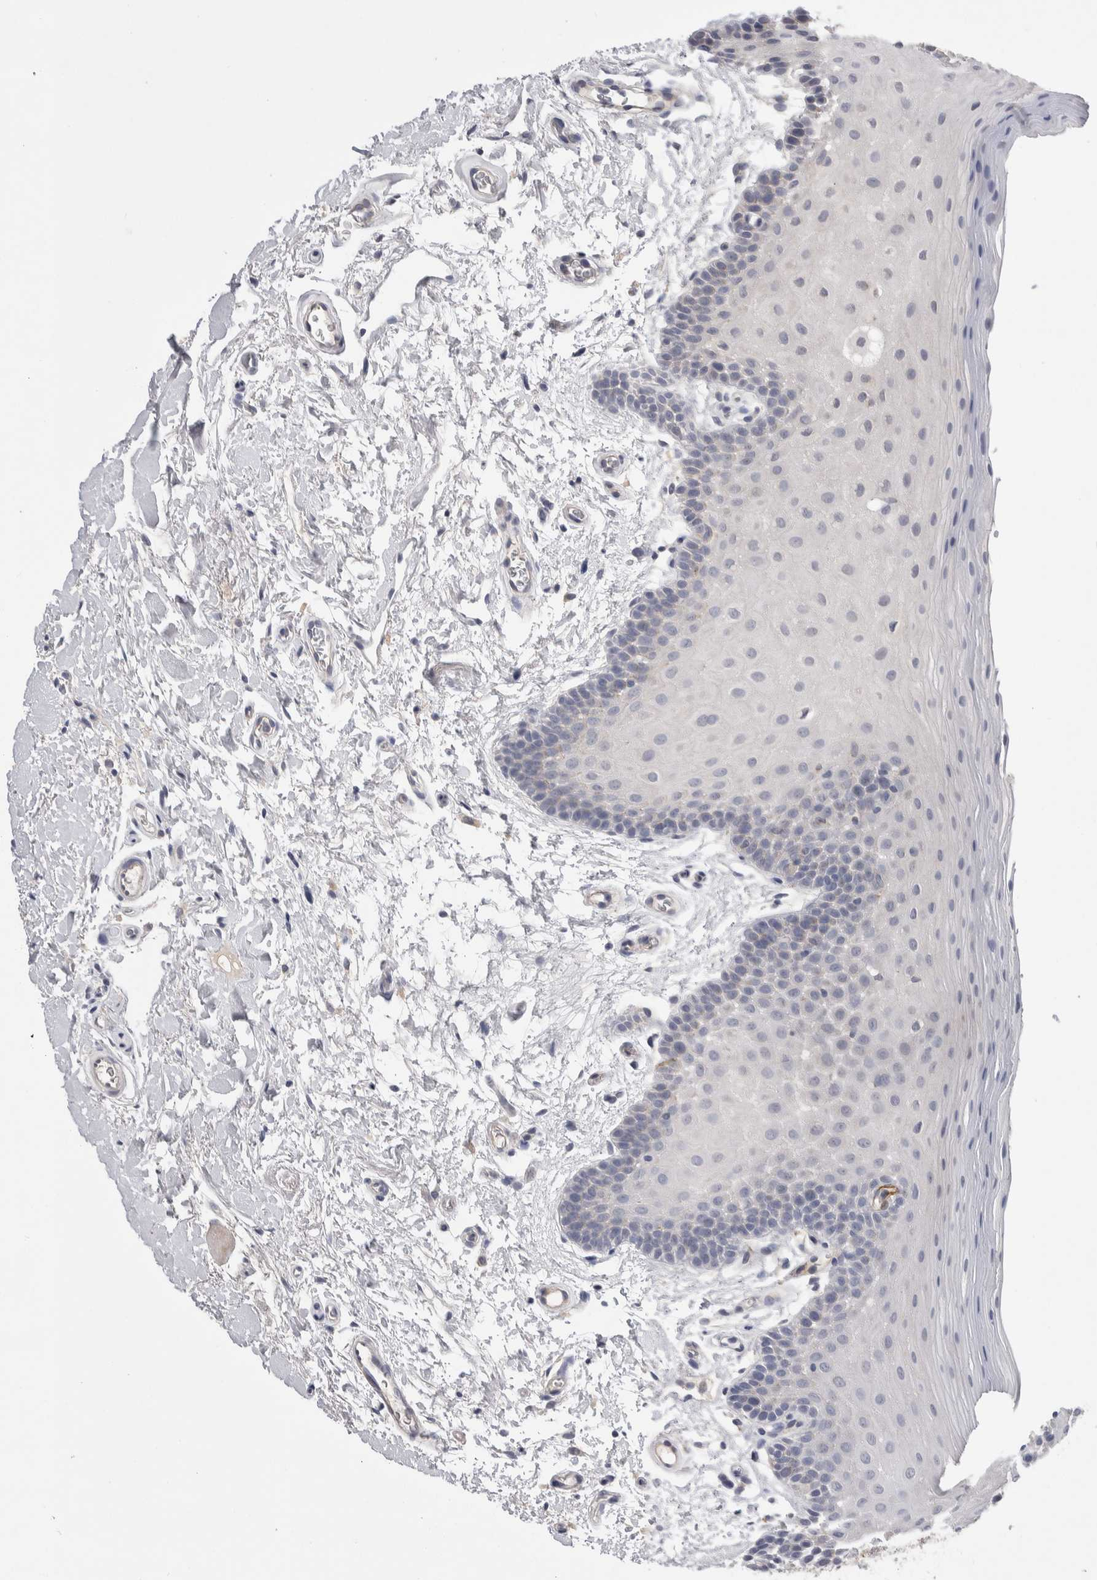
{"staining": {"intensity": "negative", "quantity": "none", "location": "none"}, "tissue": "oral mucosa", "cell_type": "Squamous epithelial cells", "image_type": "normal", "snomed": [{"axis": "morphology", "description": "Normal tissue, NOS"}, {"axis": "topography", "description": "Oral tissue"}], "caption": "Squamous epithelial cells are negative for brown protein staining in normal oral mucosa.", "gene": "CEP131", "patient": {"sex": "male", "age": 62}}